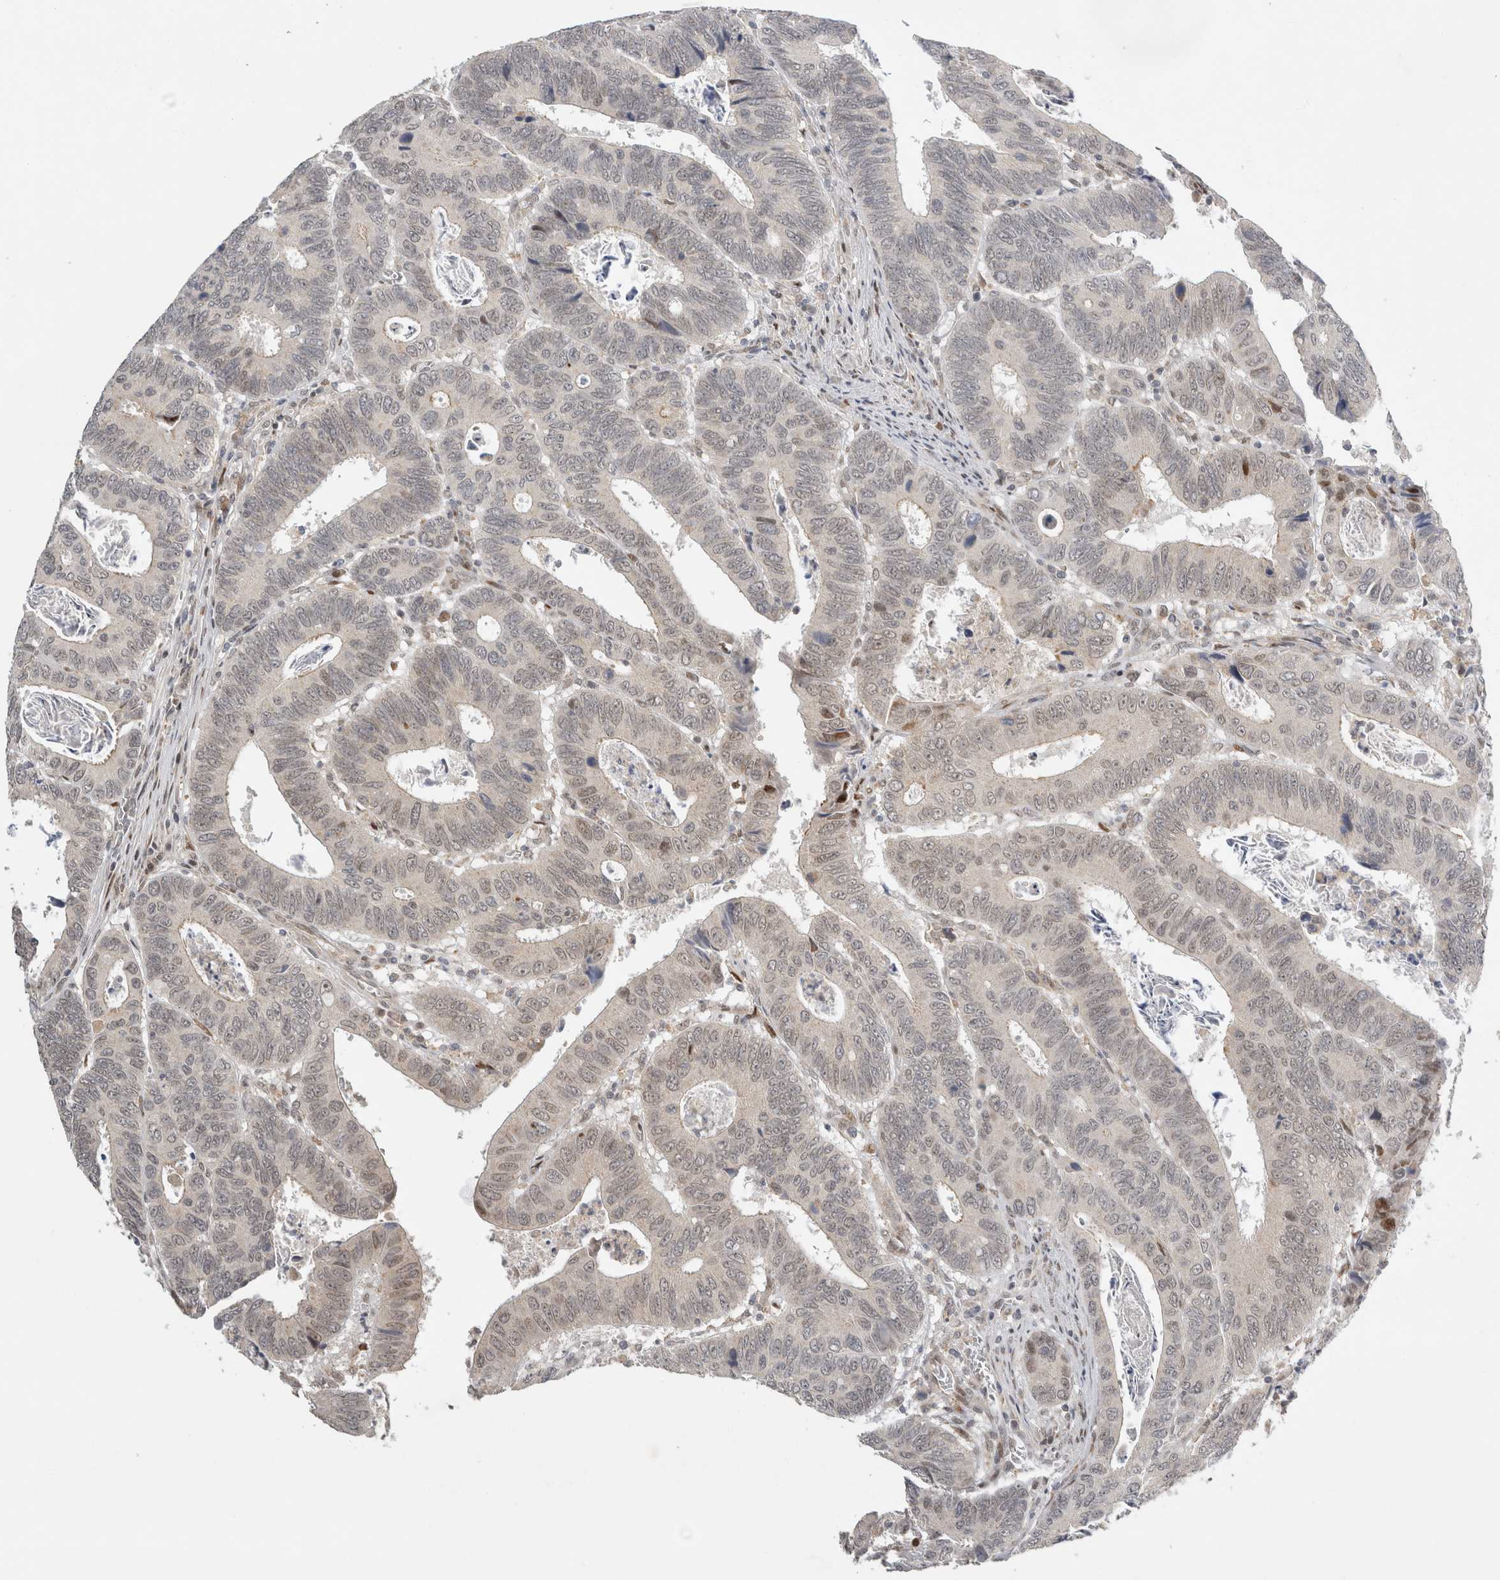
{"staining": {"intensity": "weak", "quantity": "<25%", "location": "nuclear"}, "tissue": "colorectal cancer", "cell_type": "Tumor cells", "image_type": "cancer", "snomed": [{"axis": "morphology", "description": "Adenocarcinoma, NOS"}, {"axis": "topography", "description": "Colon"}], "caption": "DAB (3,3'-diaminobenzidine) immunohistochemical staining of human colorectal adenocarcinoma reveals no significant staining in tumor cells. Nuclei are stained in blue.", "gene": "C8orf58", "patient": {"sex": "male", "age": 72}}